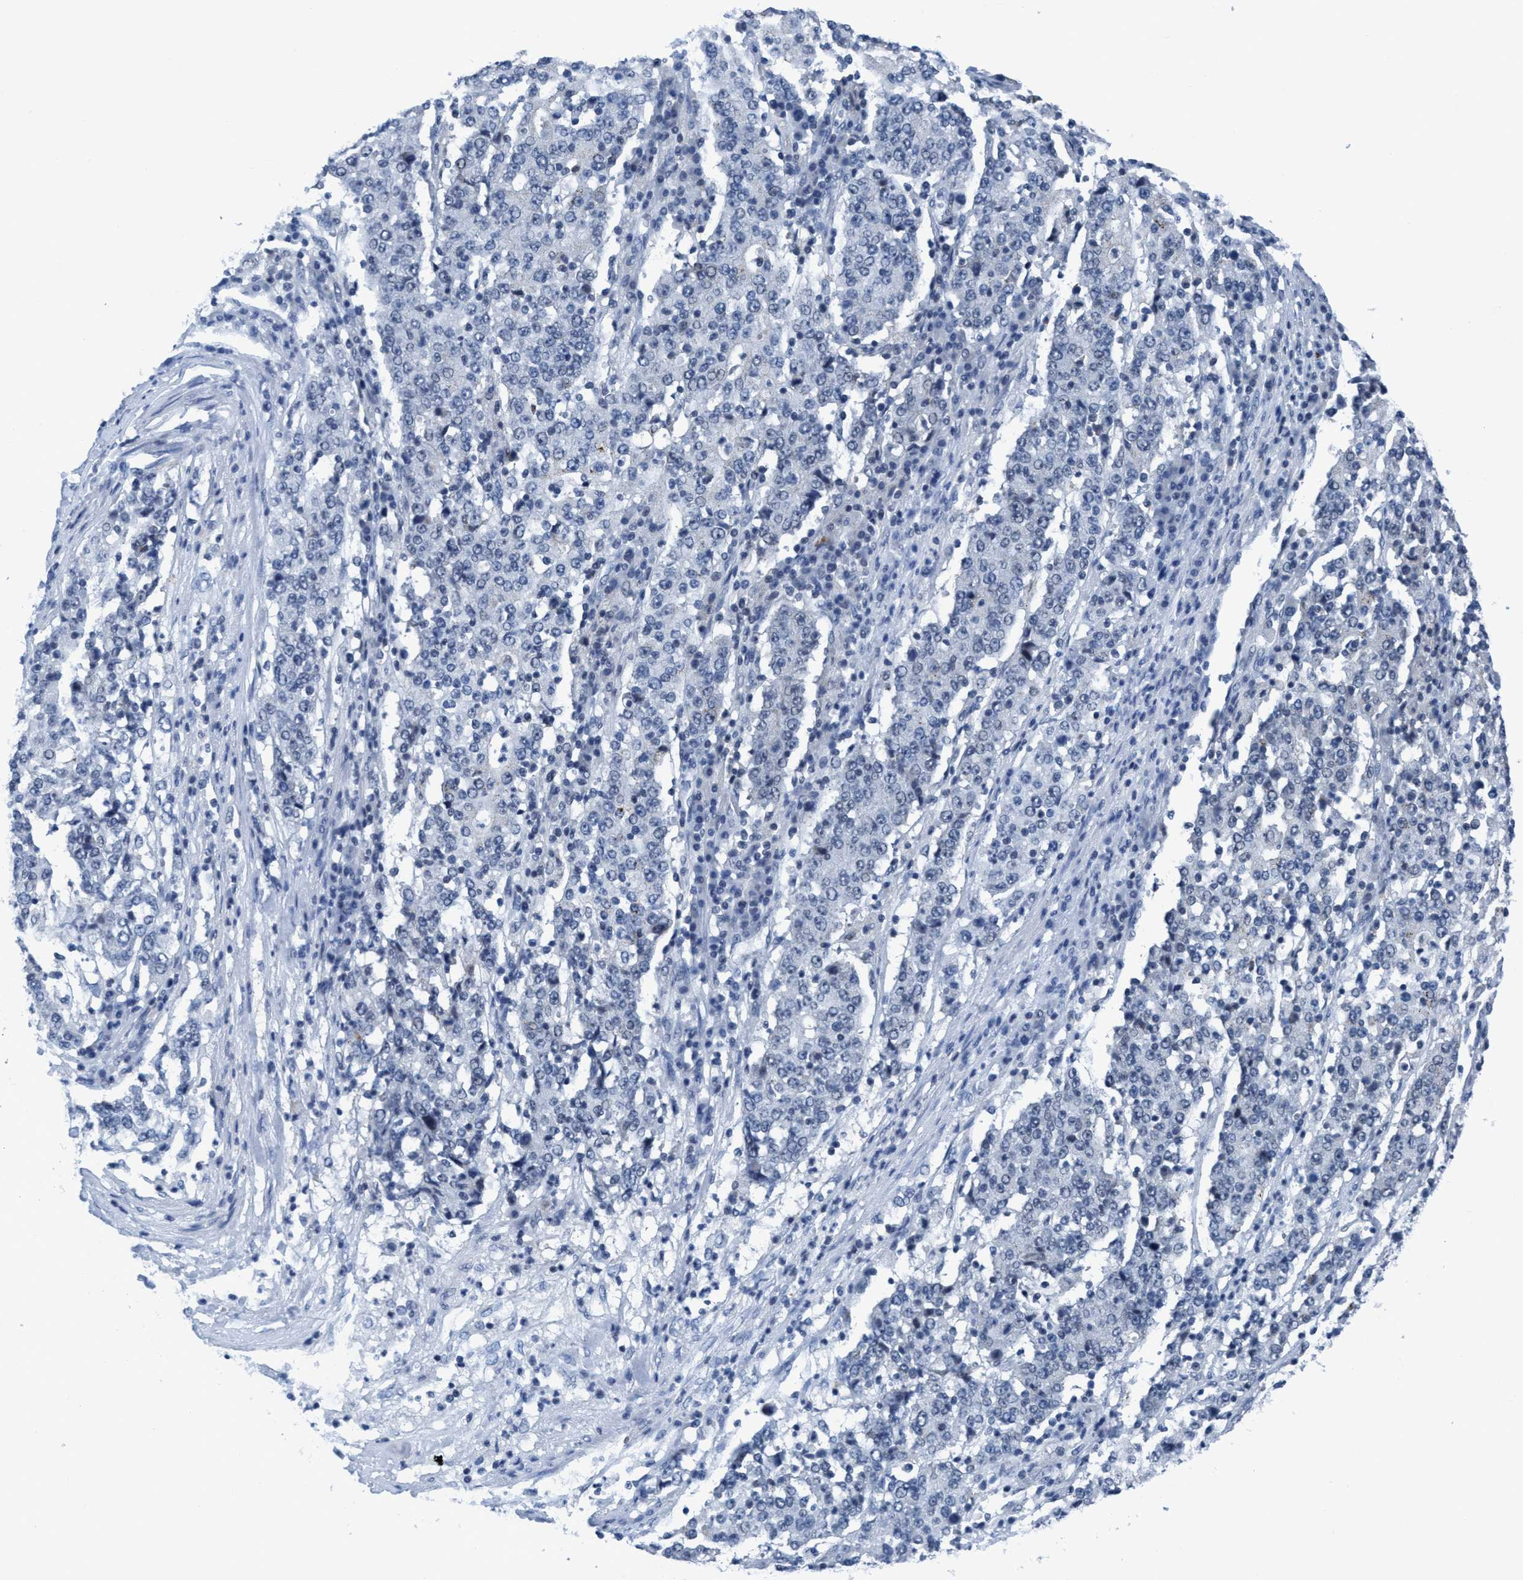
{"staining": {"intensity": "negative", "quantity": "none", "location": "none"}, "tissue": "stomach cancer", "cell_type": "Tumor cells", "image_type": "cancer", "snomed": [{"axis": "morphology", "description": "Adenocarcinoma, NOS"}, {"axis": "topography", "description": "Stomach"}], "caption": "Immunohistochemistry (IHC) of human stomach cancer (adenocarcinoma) shows no staining in tumor cells.", "gene": "DNAI1", "patient": {"sex": "male", "age": 59}}